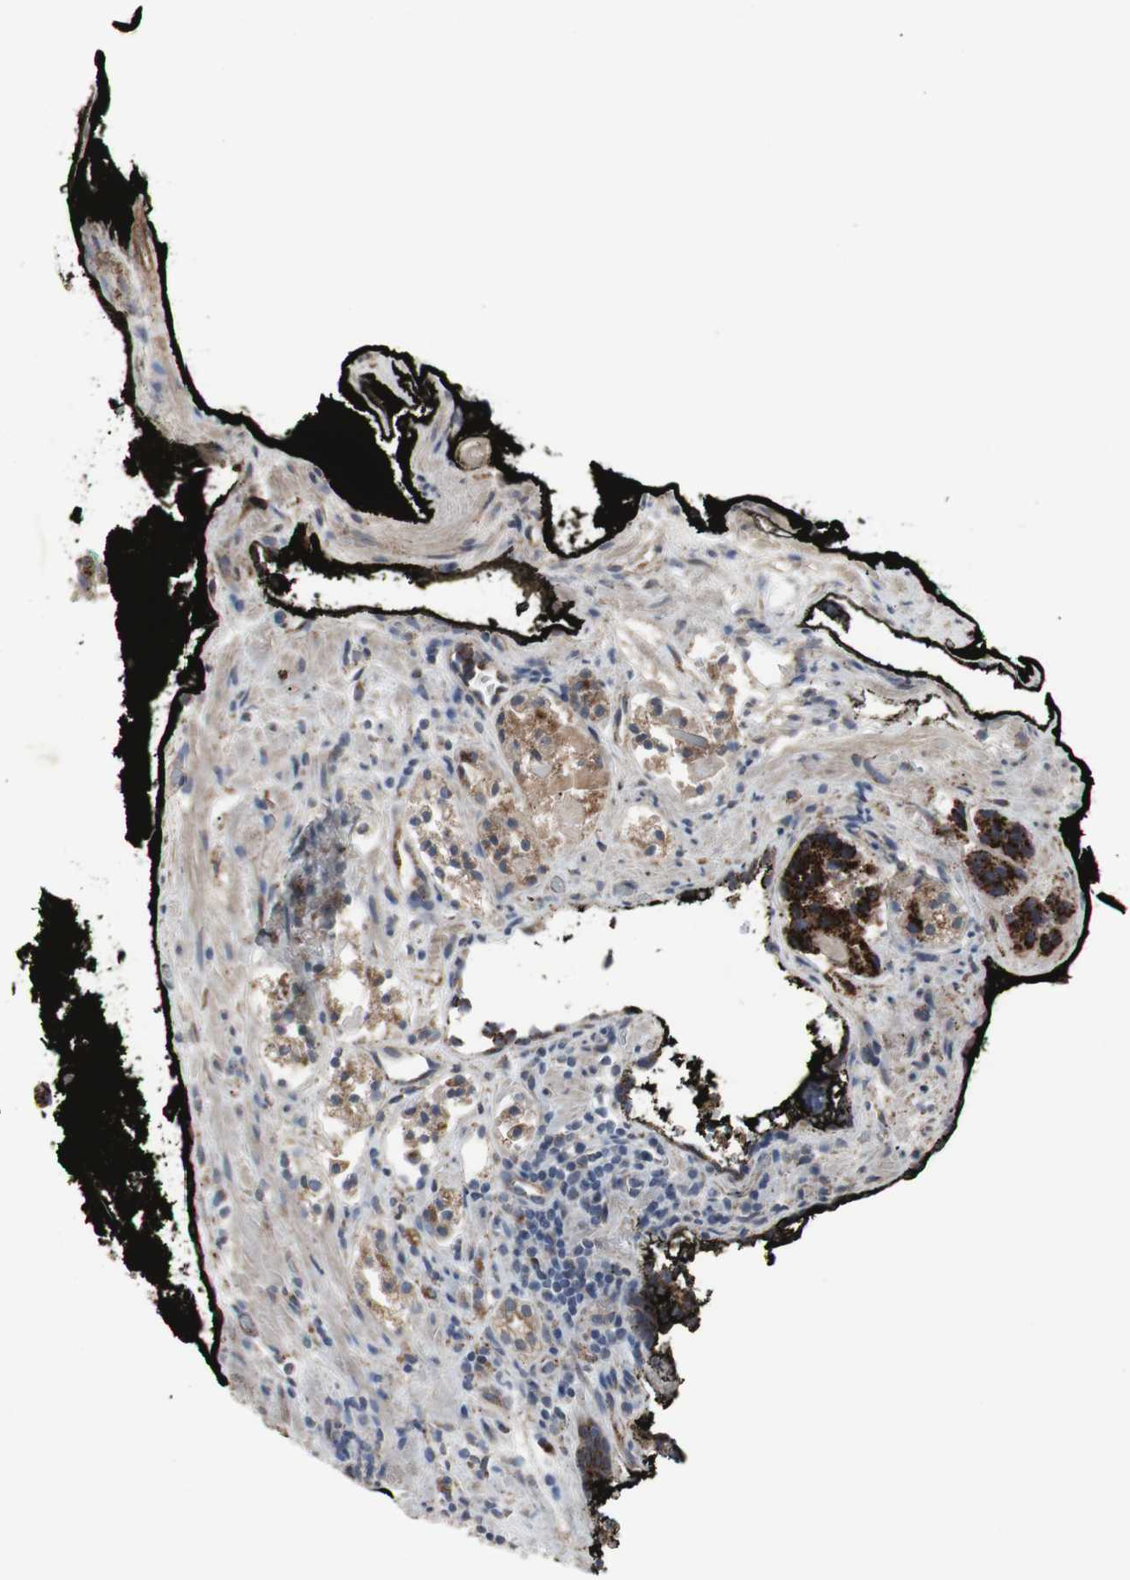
{"staining": {"intensity": "strong", "quantity": ">75%", "location": "cytoplasmic/membranous"}, "tissue": "prostate cancer", "cell_type": "Tumor cells", "image_type": "cancer", "snomed": [{"axis": "morphology", "description": "Adenocarcinoma, High grade"}, {"axis": "topography", "description": "Prostate"}], "caption": "Immunohistochemistry staining of prostate cancer, which shows high levels of strong cytoplasmic/membranous staining in about >75% of tumor cells indicating strong cytoplasmic/membranous protein staining. The staining was performed using DAB (brown) for protein detection and nuclei were counterstained in hematoxylin (blue).", "gene": "GBA1", "patient": {"sex": "male", "age": 58}}